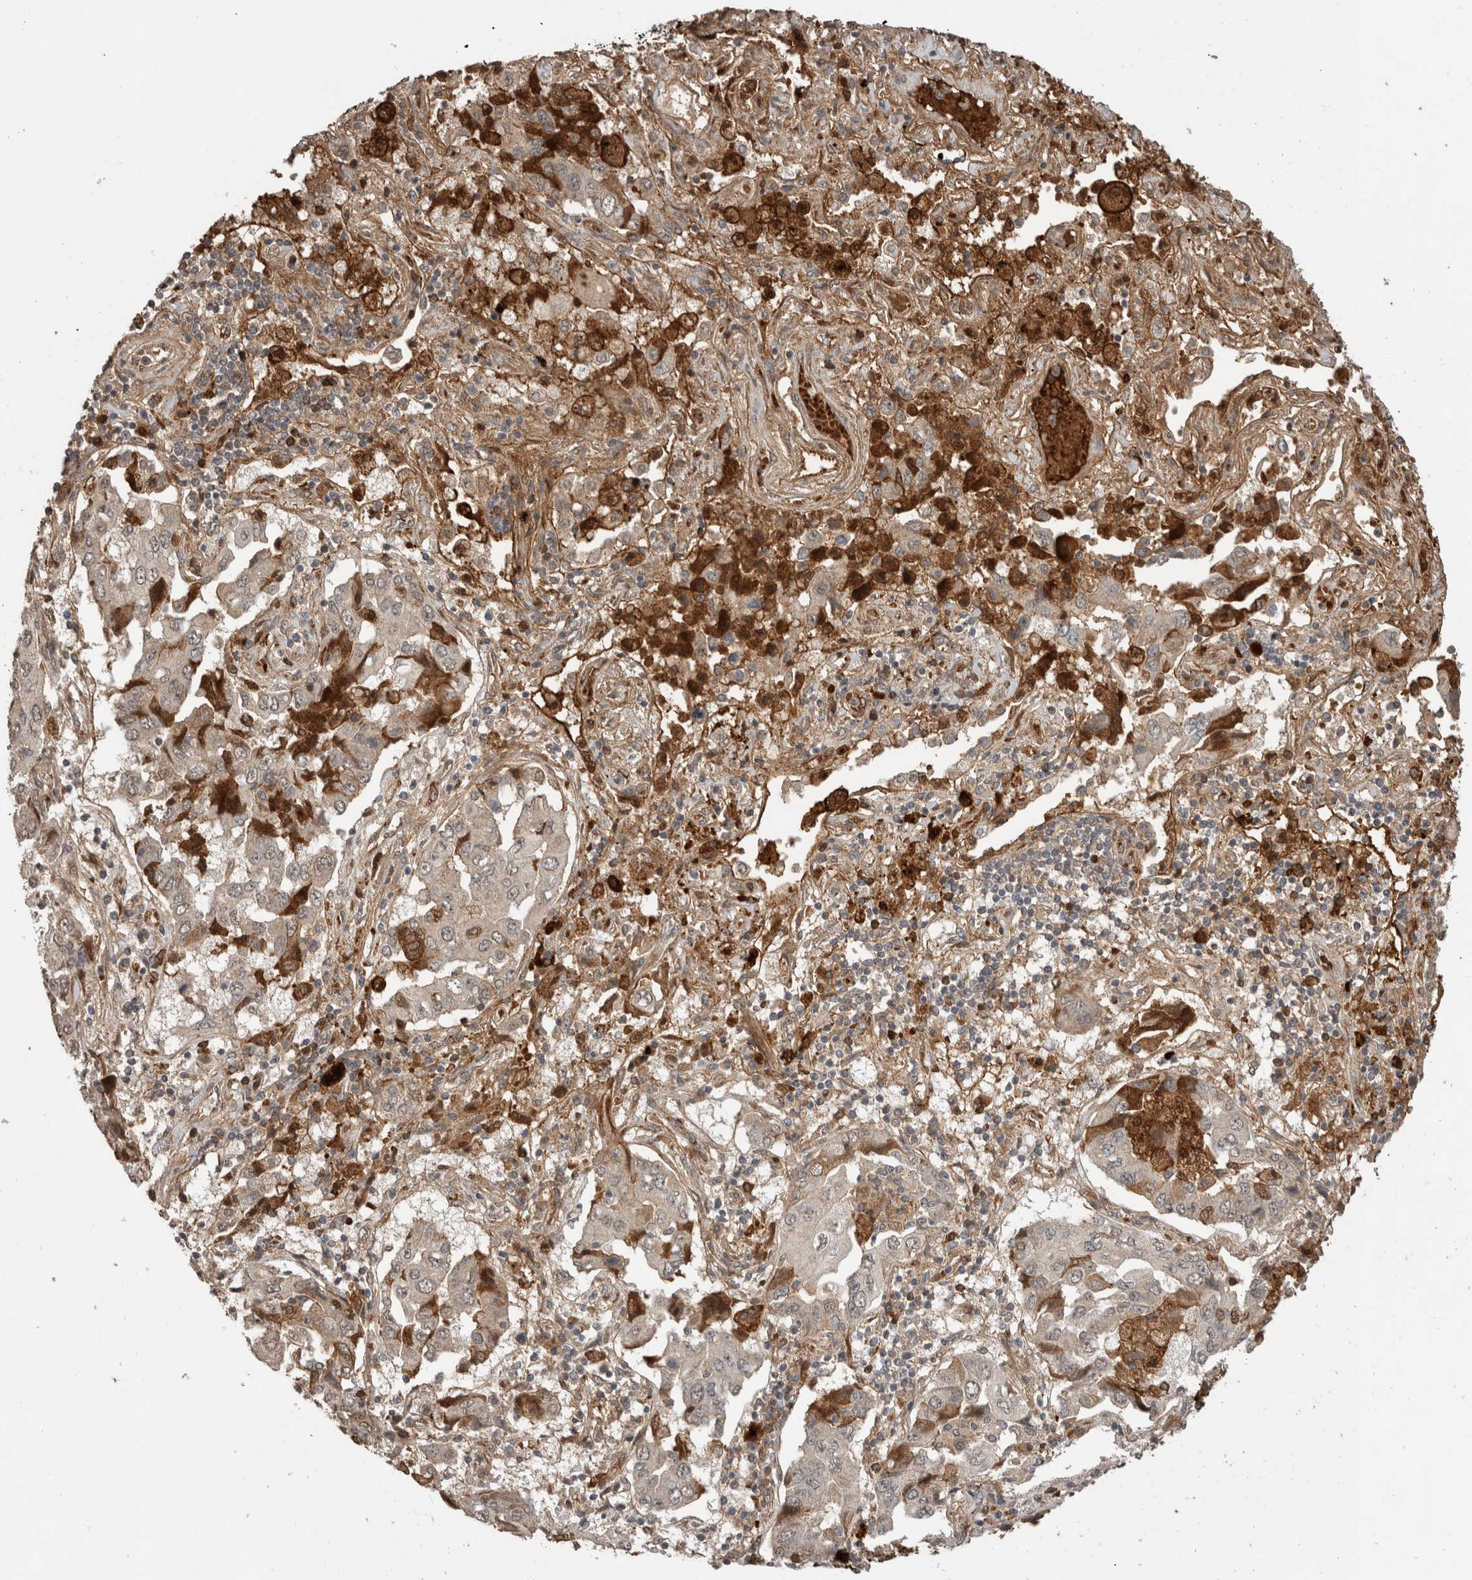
{"staining": {"intensity": "negative", "quantity": "none", "location": "none"}, "tissue": "lung cancer", "cell_type": "Tumor cells", "image_type": "cancer", "snomed": [{"axis": "morphology", "description": "Adenocarcinoma, NOS"}, {"axis": "topography", "description": "Lung"}], "caption": "High power microscopy histopathology image of an IHC photomicrograph of adenocarcinoma (lung), revealing no significant expression in tumor cells. The staining is performed using DAB brown chromogen with nuclei counter-stained in using hematoxylin.", "gene": "FAM3A", "patient": {"sex": "female", "age": 65}}